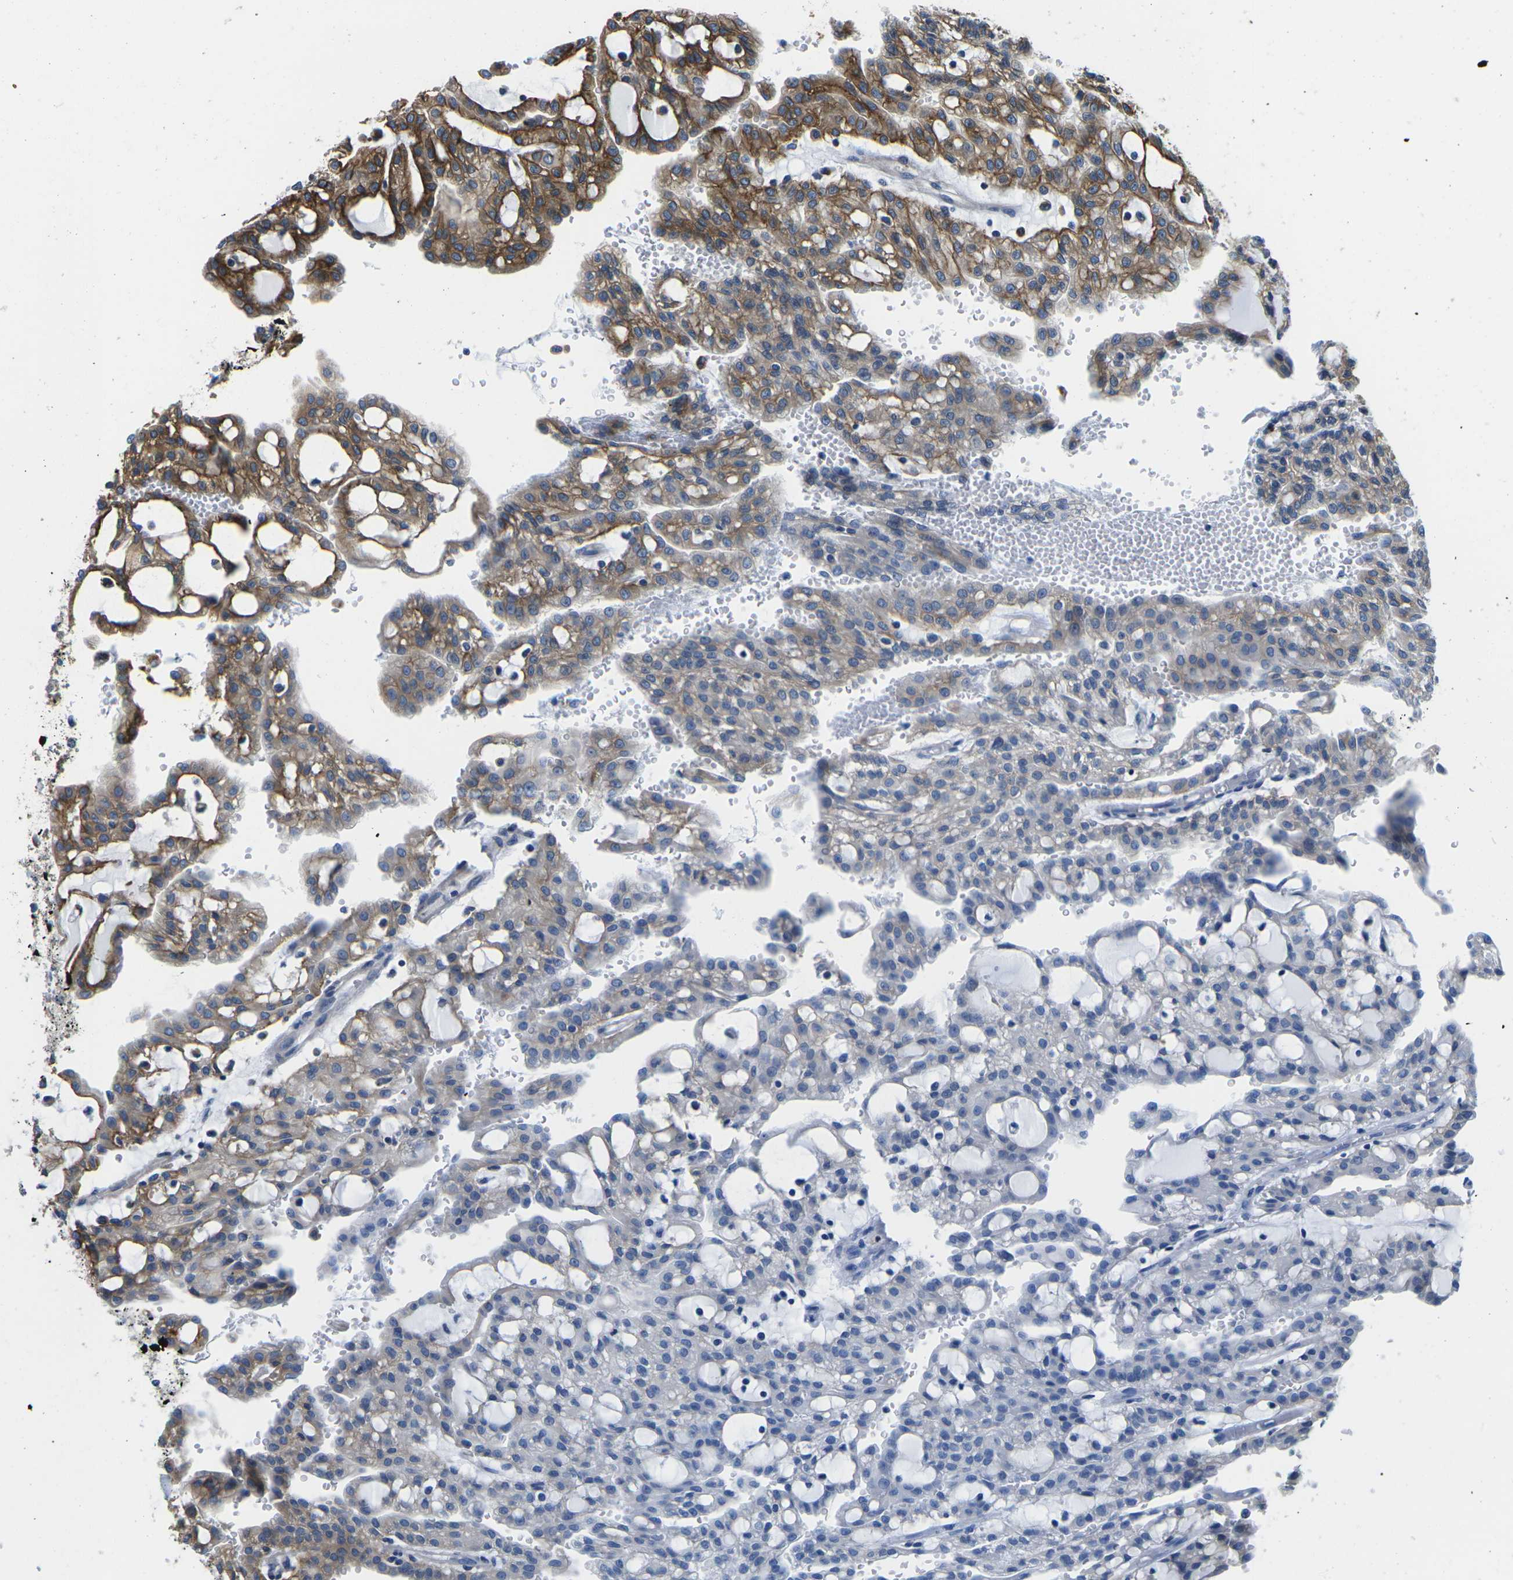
{"staining": {"intensity": "strong", "quantity": ">75%", "location": "cytoplasmic/membranous"}, "tissue": "renal cancer", "cell_type": "Tumor cells", "image_type": "cancer", "snomed": [{"axis": "morphology", "description": "Adenocarcinoma, NOS"}, {"axis": "topography", "description": "Kidney"}], "caption": "Immunohistochemistry (IHC) of human renal cancer (adenocarcinoma) shows high levels of strong cytoplasmic/membranous expression in about >75% of tumor cells.", "gene": "DLG1", "patient": {"sex": "male", "age": 63}}